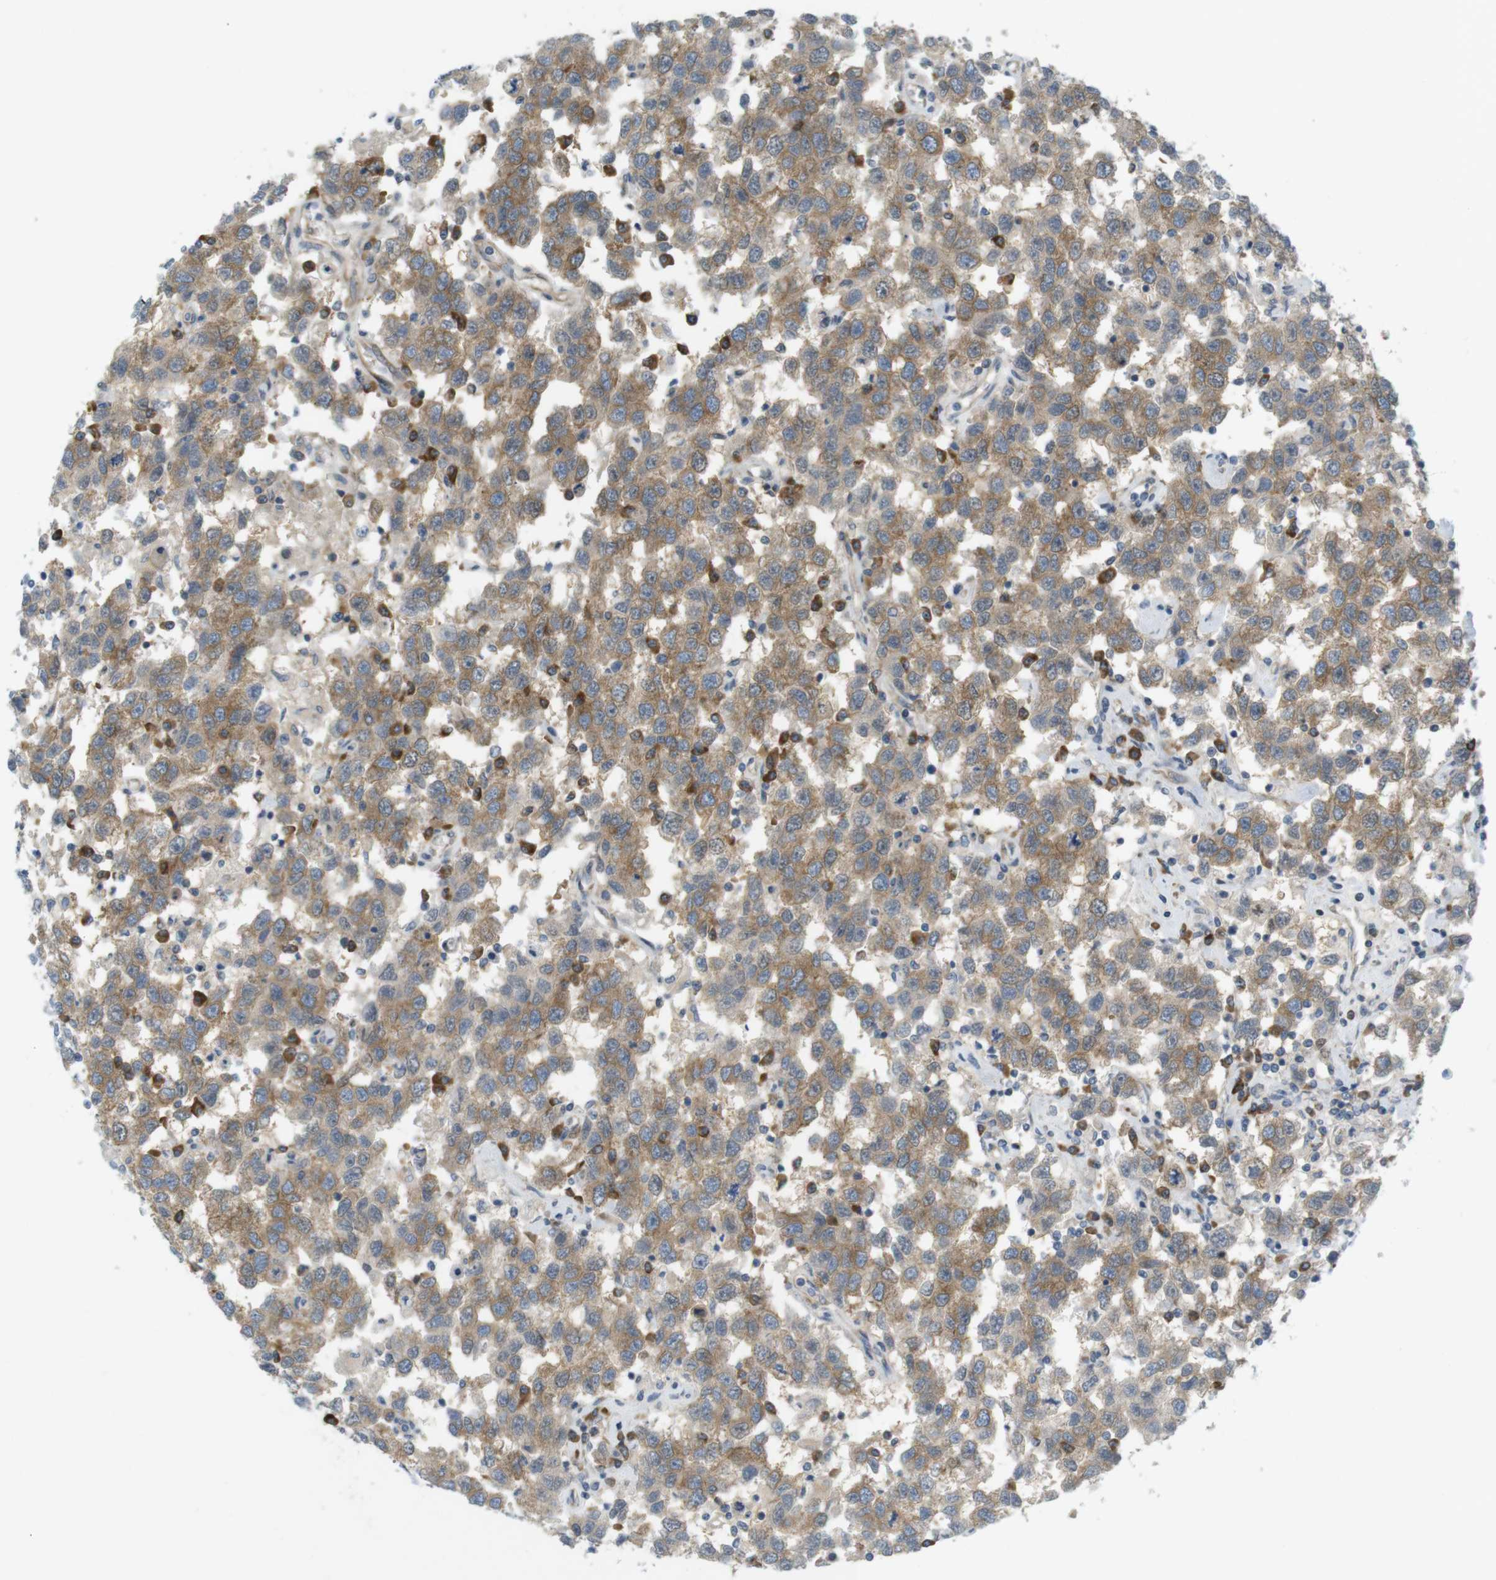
{"staining": {"intensity": "moderate", "quantity": ">75%", "location": "cytoplasmic/membranous"}, "tissue": "testis cancer", "cell_type": "Tumor cells", "image_type": "cancer", "snomed": [{"axis": "morphology", "description": "Seminoma, NOS"}, {"axis": "topography", "description": "Testis"}], "caption": "High-power microscopy captured an IHC image of testis cancer, revealing moderate cytoplasmic/membranous positivity in about >75% of tumor cells.", "gene": "GJC3", "patient": {"sex": "male", "age": 41}}